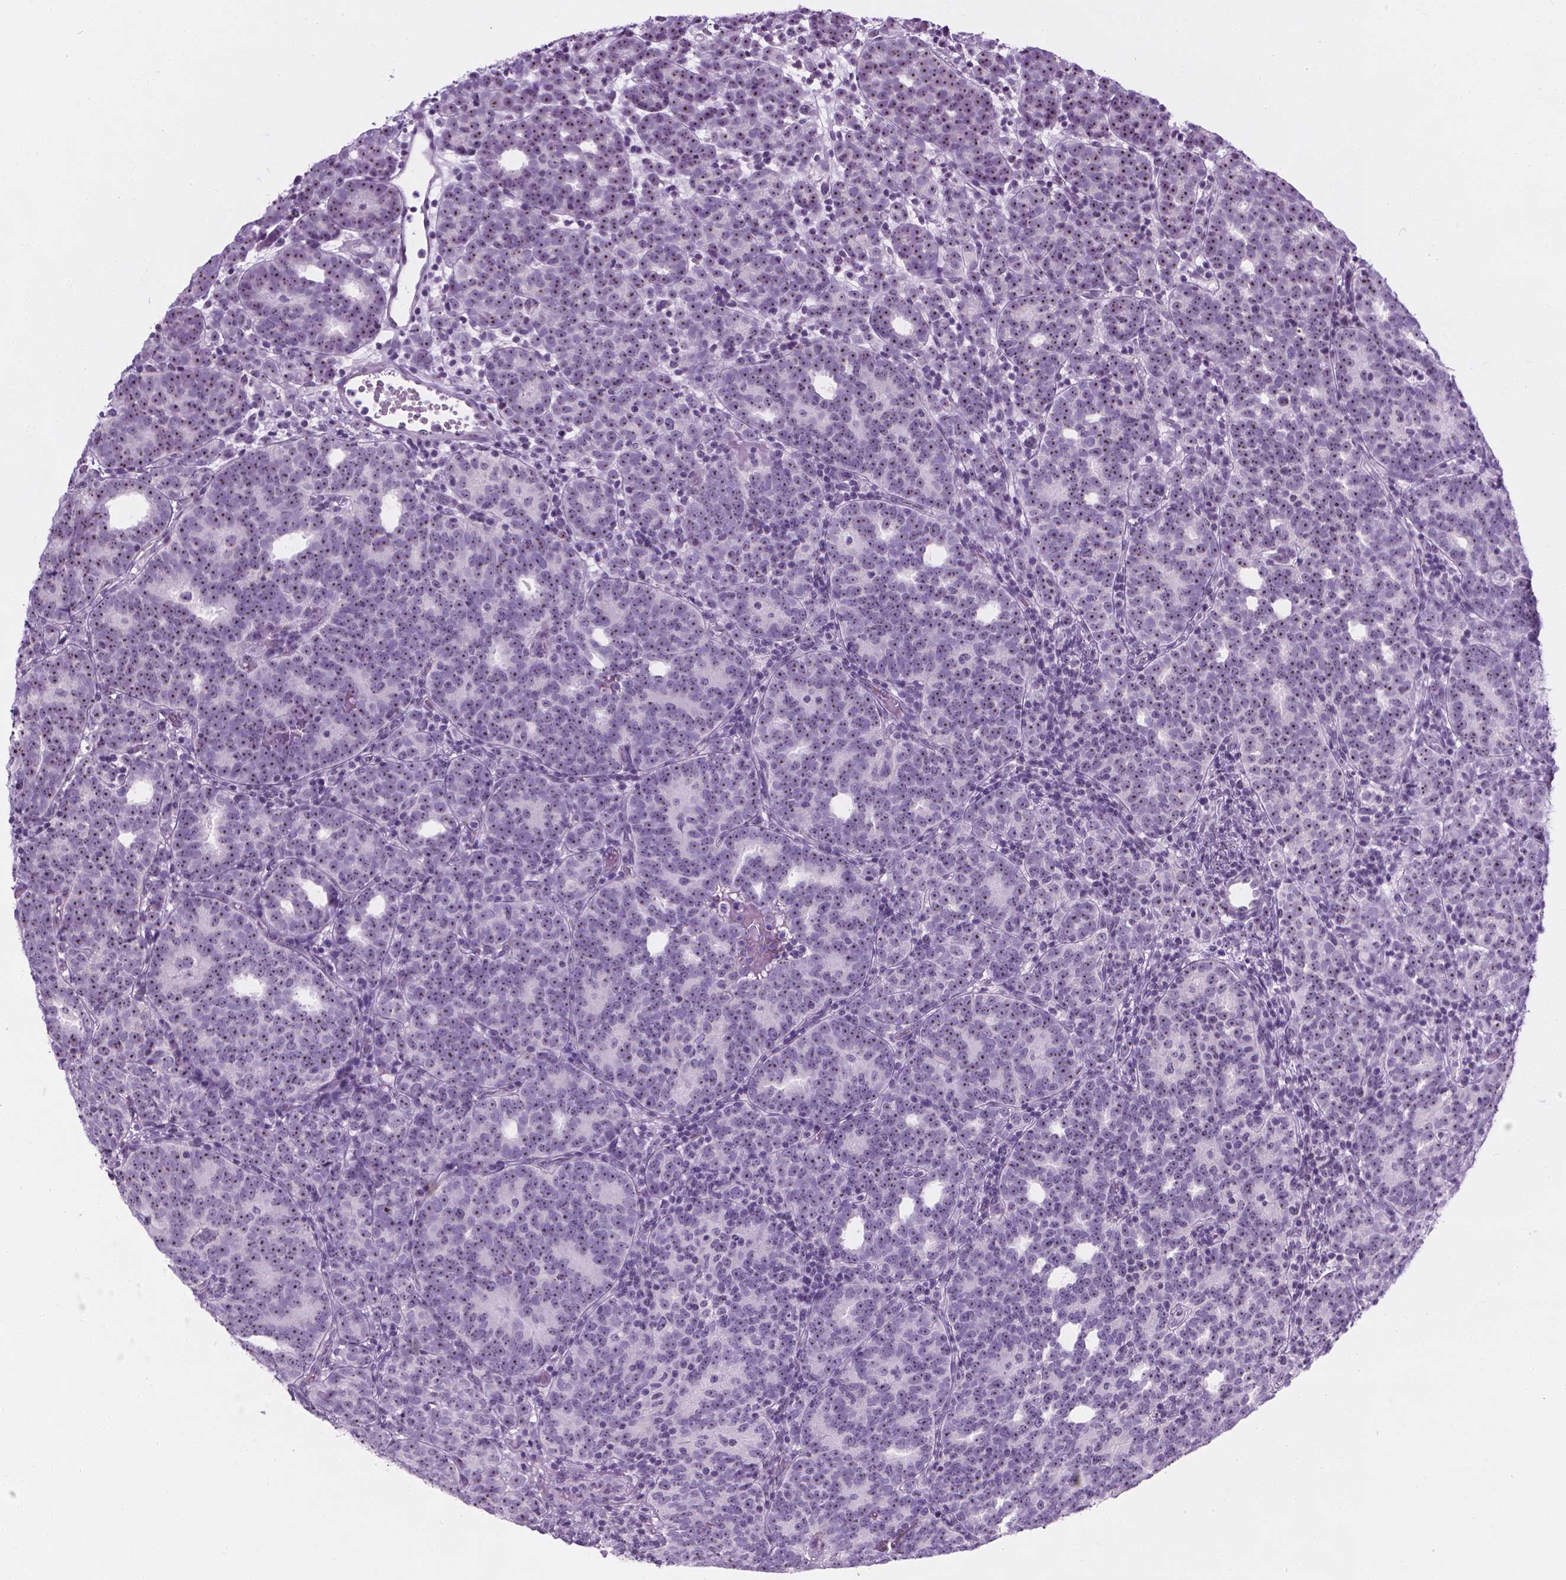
{"staining": {"intensity": "moderate", "quantity": "25%-75%", "location": "nuclear"}, "tissue": "prostate cancer", "cell_type": "Tumor cells", "image_type": "cancer", "snomed": [{"axis": "morphology", "description": "Adenocarcinoma, High grade"}, {"axis": "topography", "description": "Prostate"}], "caption": "Moderate nuclear protein positivity is present in approximately 25%-75% of tumor cells in prostate cancer (high-grade adenocarcinoma).", "gene": "NOL7", "patient": {"sex": "male", "age": 53}}